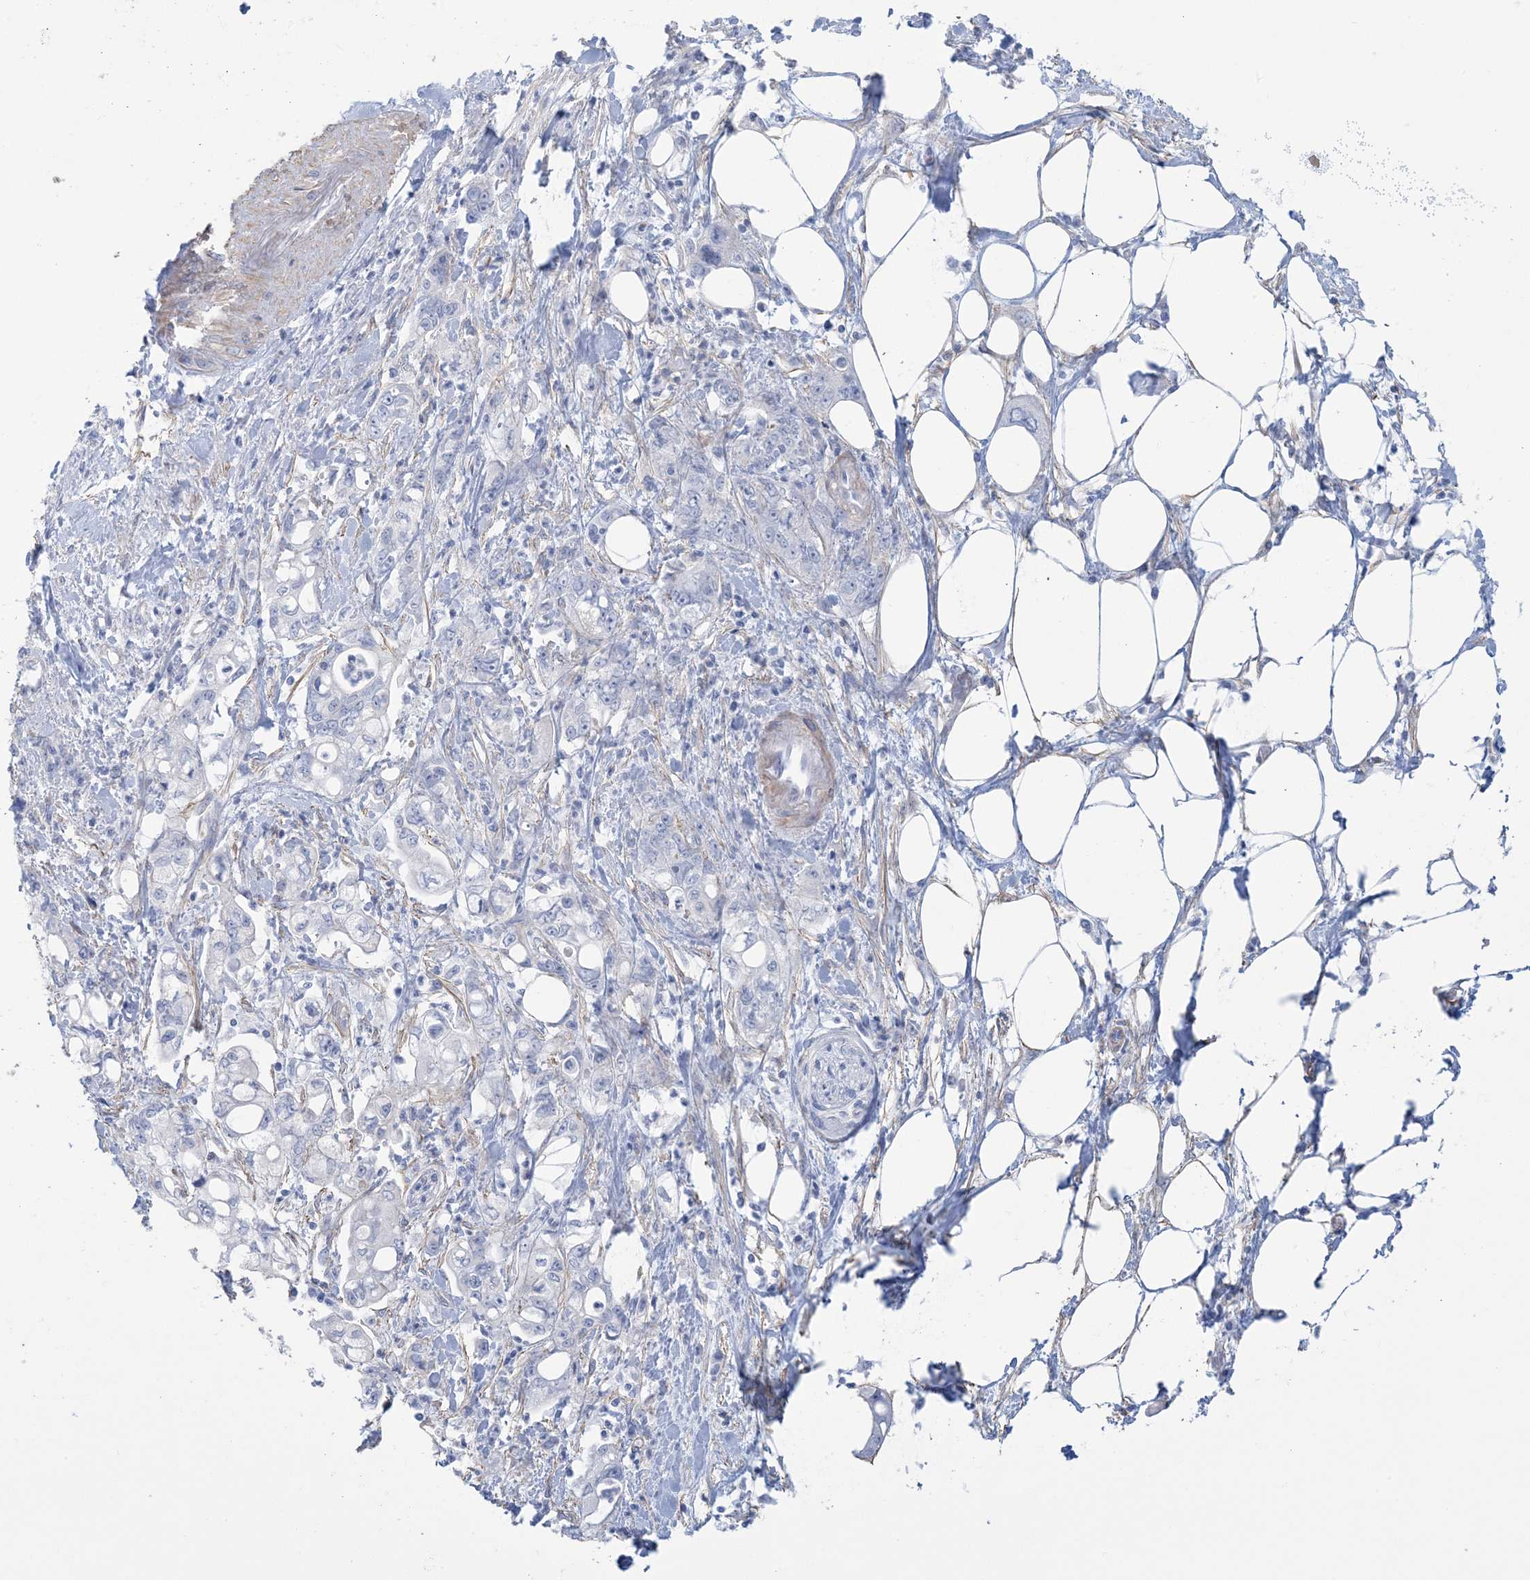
{"staining": {"intensity": "negative", "quantity": "none", "location": "none"}, "tissue": "pancreatic cancer", "cell_type": "Tumor cells", "image_type": "cancer", "snomed": [{"axis": "morphology", "description": "Adenocarcinoma, NOS"}, {"axis": "topography", "description": "Pancreas"}], "caption": "The photomicrograph demonstrates no significant expression in tumor cells of pancreatic adenocarcinoma. Nuclei are stained in blue.", "gene": "AGXT", "patient": {"sex": "male", "age": 70}}